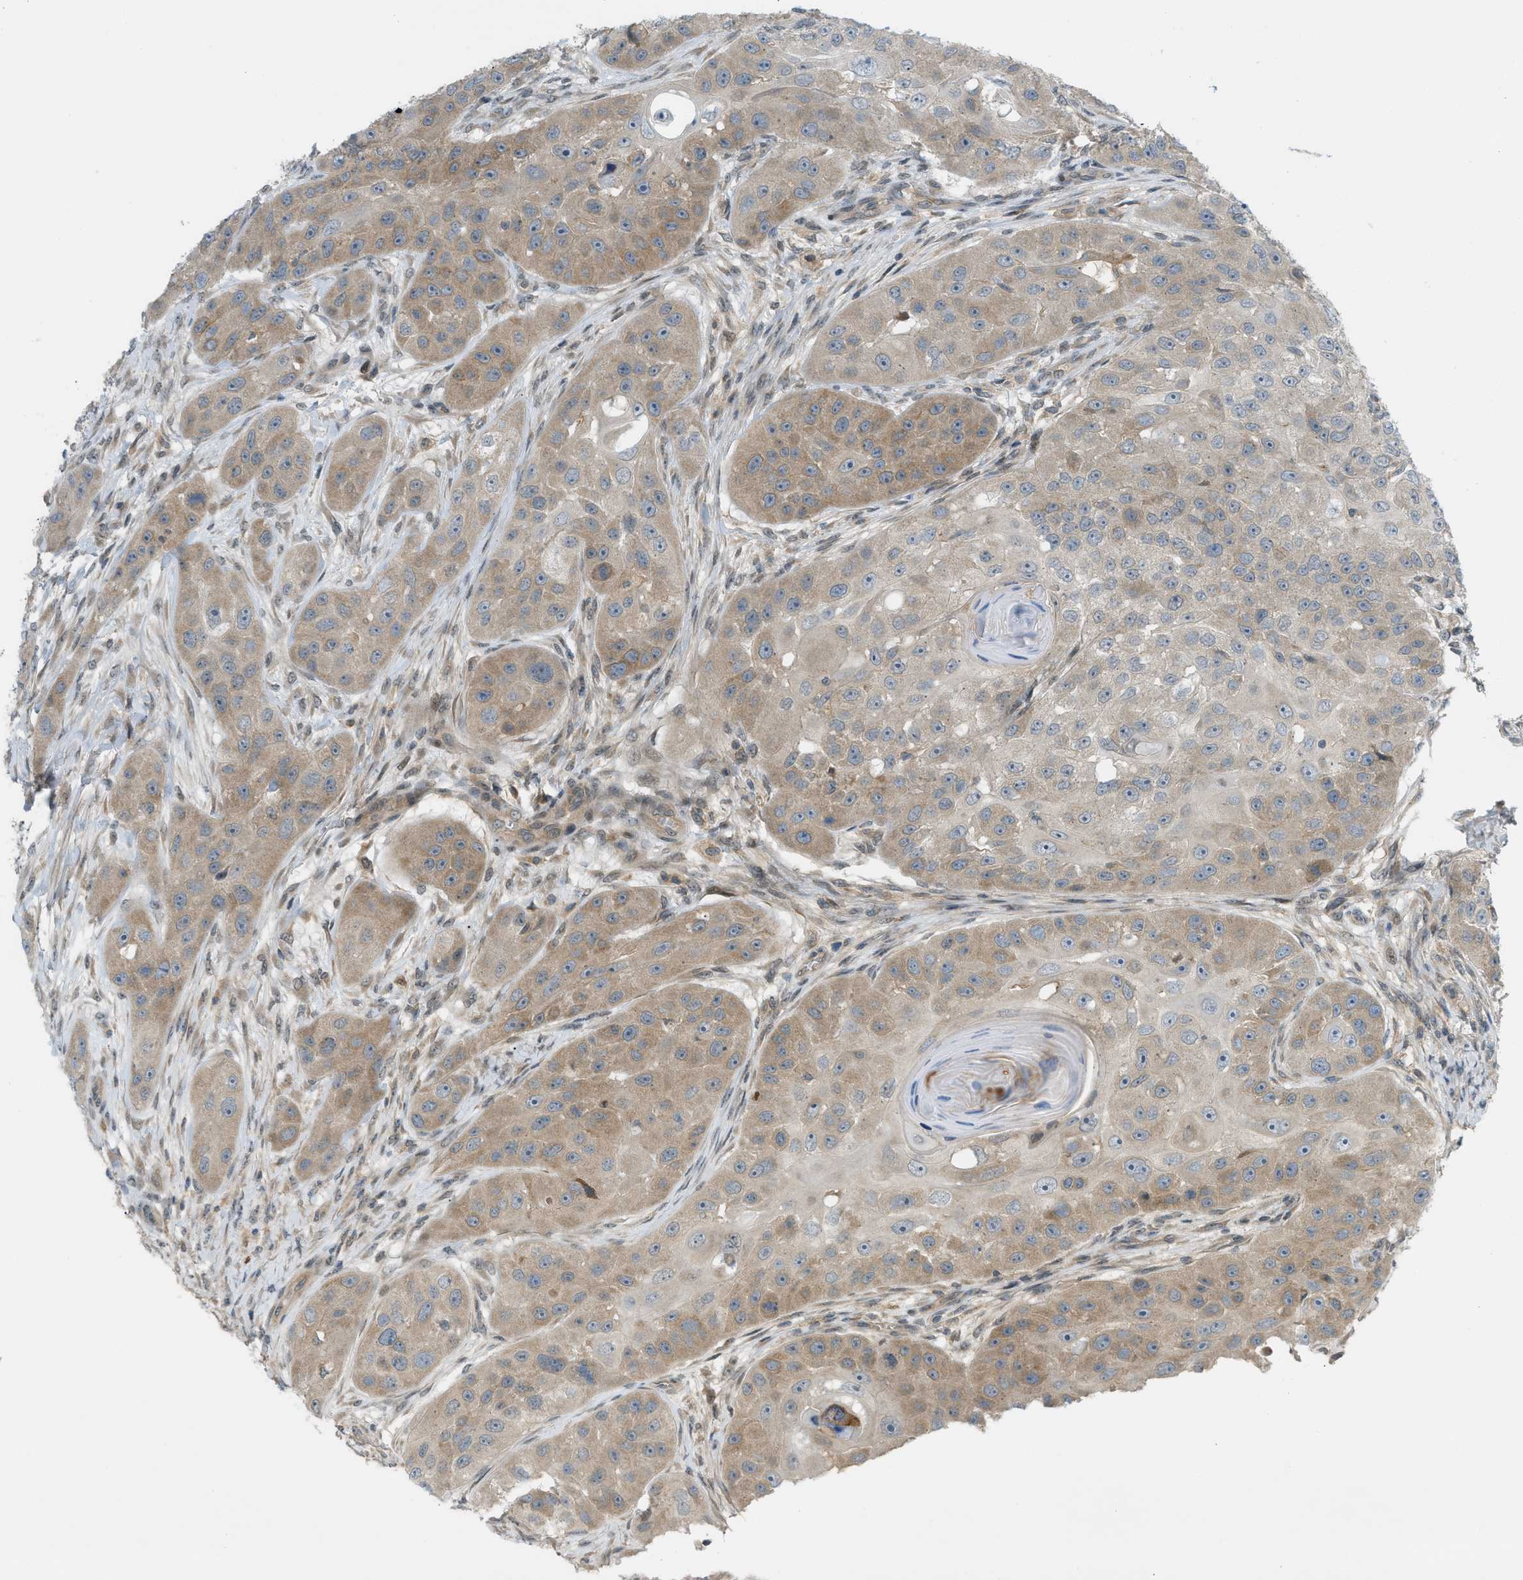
{"staining": {"intensity": "weak", "quantity": ">75%", "location": "cytoplasmic/membranous"}, "tissue": "head and neck cancer", "cell_type": "Tumor cells", "image_type": "cancer", "snomed": [{"axis": "morphology", "description": "Normal tissue, NOS"}, {"axis": "morphology", "description": "Squamous cell carcinoma, NOS"}, {"axis": "topography", "description": "Skeletal muscle"}, {"axis": "topography", "description": "Head-Neck"}], "caption": "Immunohistochemistry (IHC) micrograph of neoplastic tissue: human head and neck squamous cell carcinoma stained using IHC shows low levels of weak protein expression localized specifically in the cytoplasmic/membranous of tumor cells, appearing as a cytoplasmic/membranous brown color.", "gene": "DYRK1A", "patient": {"sex": "male", "age": 51}}